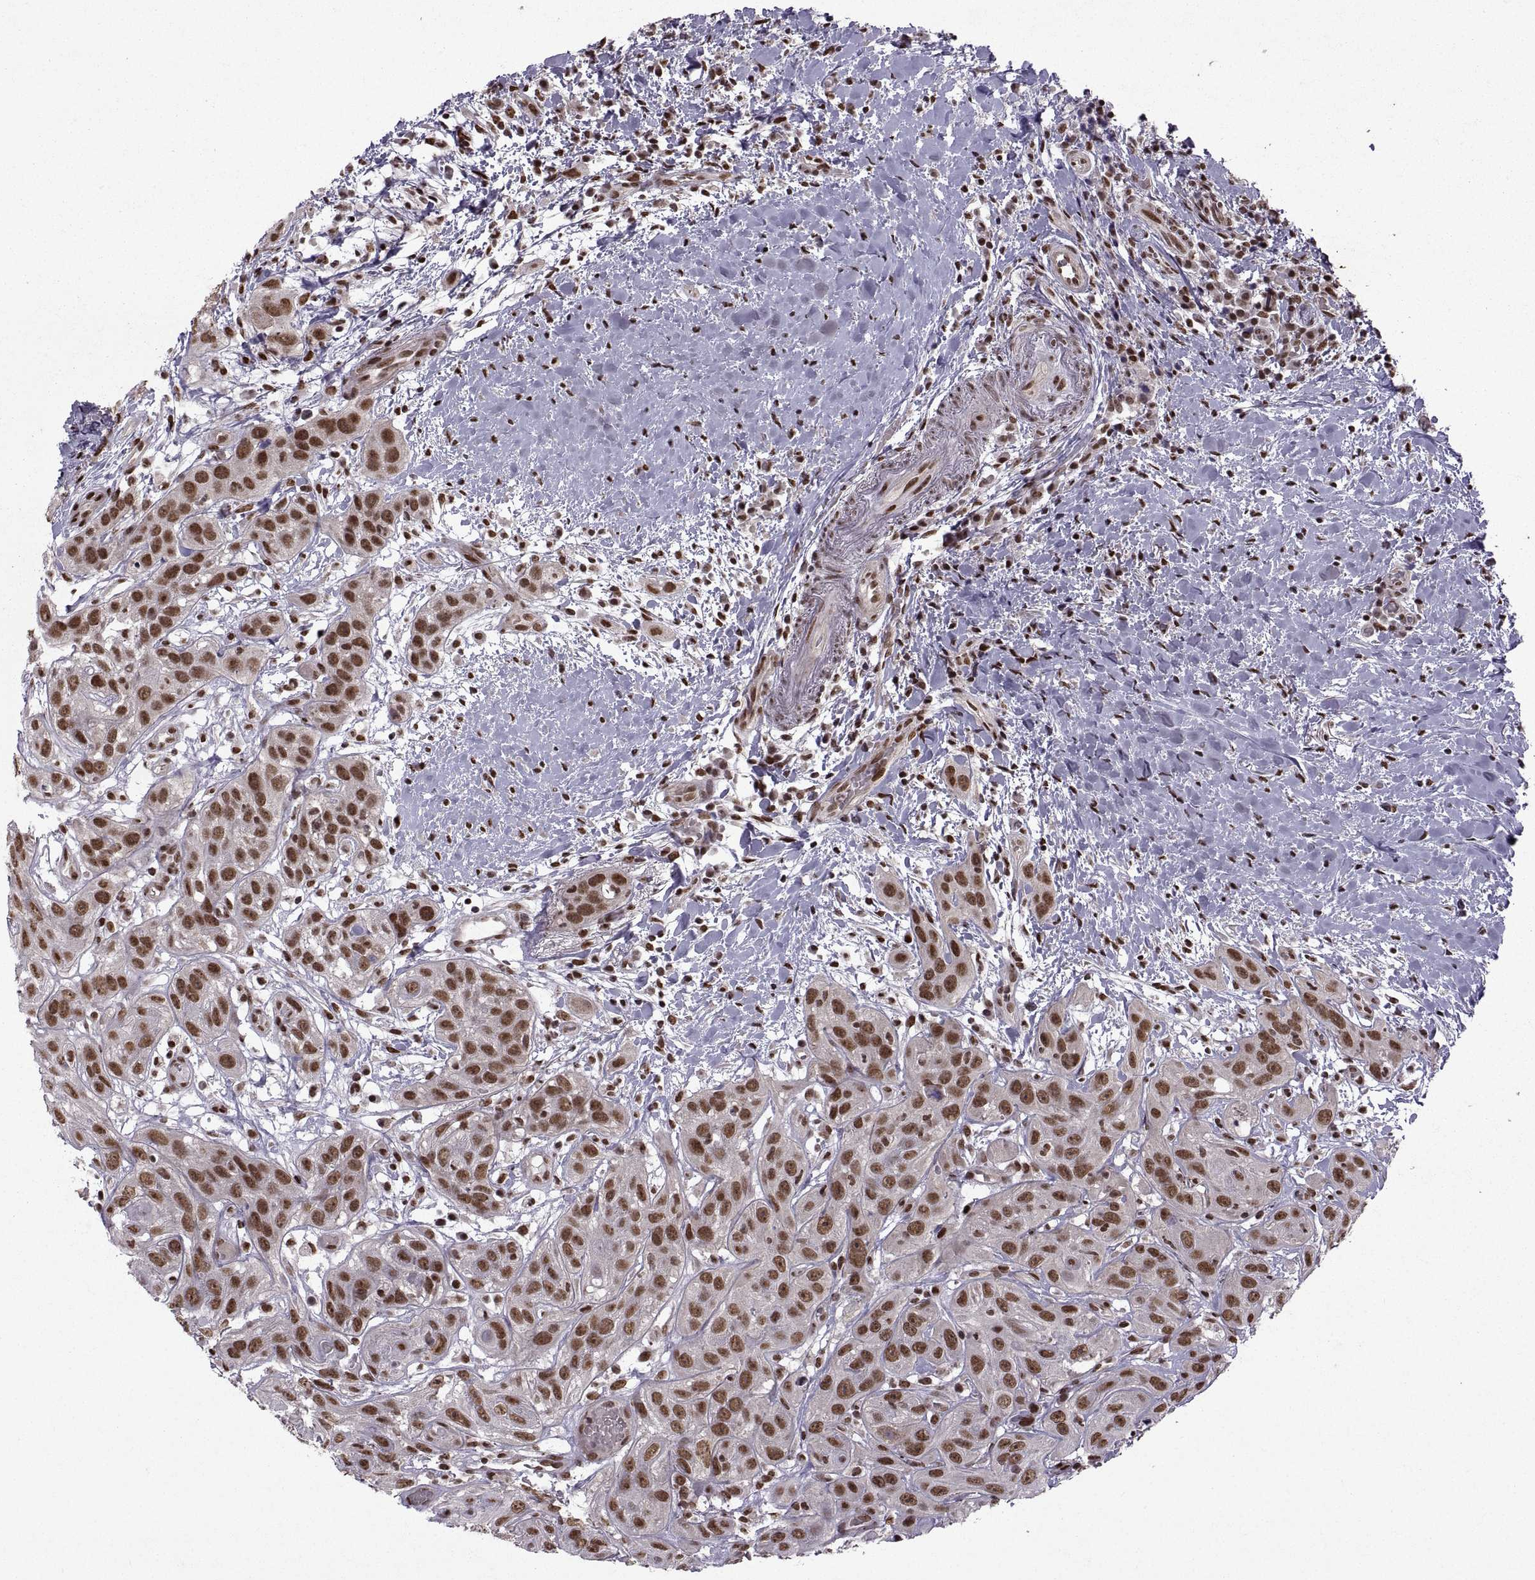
{"staining": {"intensity": "strong", "quantity": ">75%", "location": "nuclear"}, "tissue": "head and neck cancer", "cell_type": "Tumor cells", "image_type": "cancer", "snomed": [{"axis": "morphology", "description": "Normal tissue, NOS"}, {"axis": "morphology", "description": "Squamous cell carcinoma, NOS"}, {"axis": "topography", "description": "Oral tissue"}, {"axis": "topography", "description": "Salivary gland"}, {"axis": "topography", "description": "Head-Neck"}], "caption": "Immunohistochemistry histopathology image of human head and neck cancer (squamous cell carcinoma) stained for a protein (brown), which exhibits high levels of strong nuclear staining in about >75% of tumor cells.", "gene": "MT1E", "patient": {"sex": "female", "age": 62}}